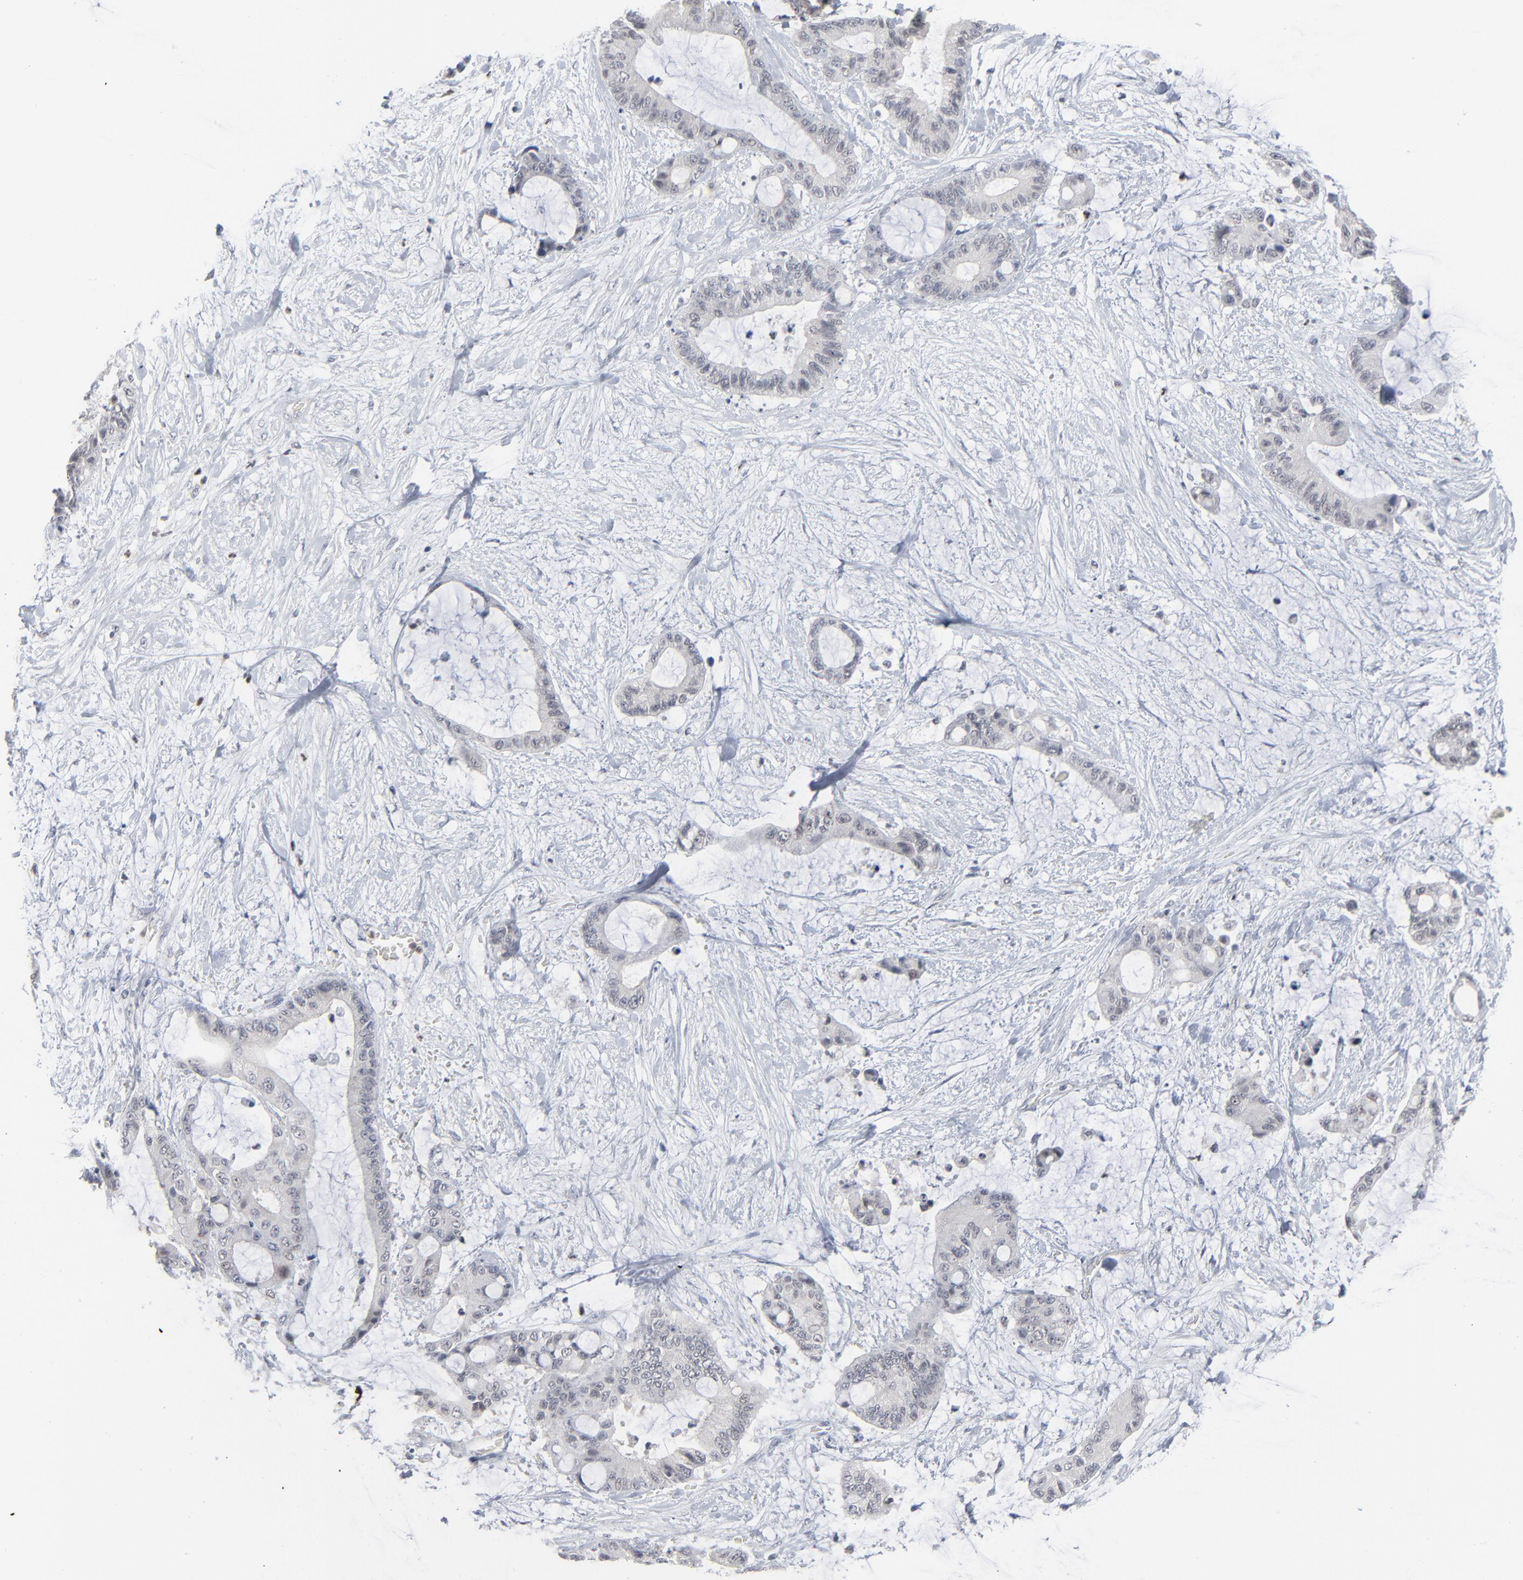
{"staining": {"intensity": "negative", "quantity": "none", "location": "none"}, "tissue": "liver cancer", "cell_type": "Tumor cells", "image_type": "cancer", "snomed": [{"axis": "morphology", "description": "Cholangiocarcinoma"}, {"axis": "topography", "description": "Liver"}], "caption": "Liver cancer was stained to show a protein in brown. There is no significant staining in tumor cells. Nuclei are stained in blue.", "gene": "FOXN2", "patient": {"sex": "female", "age": 73}}